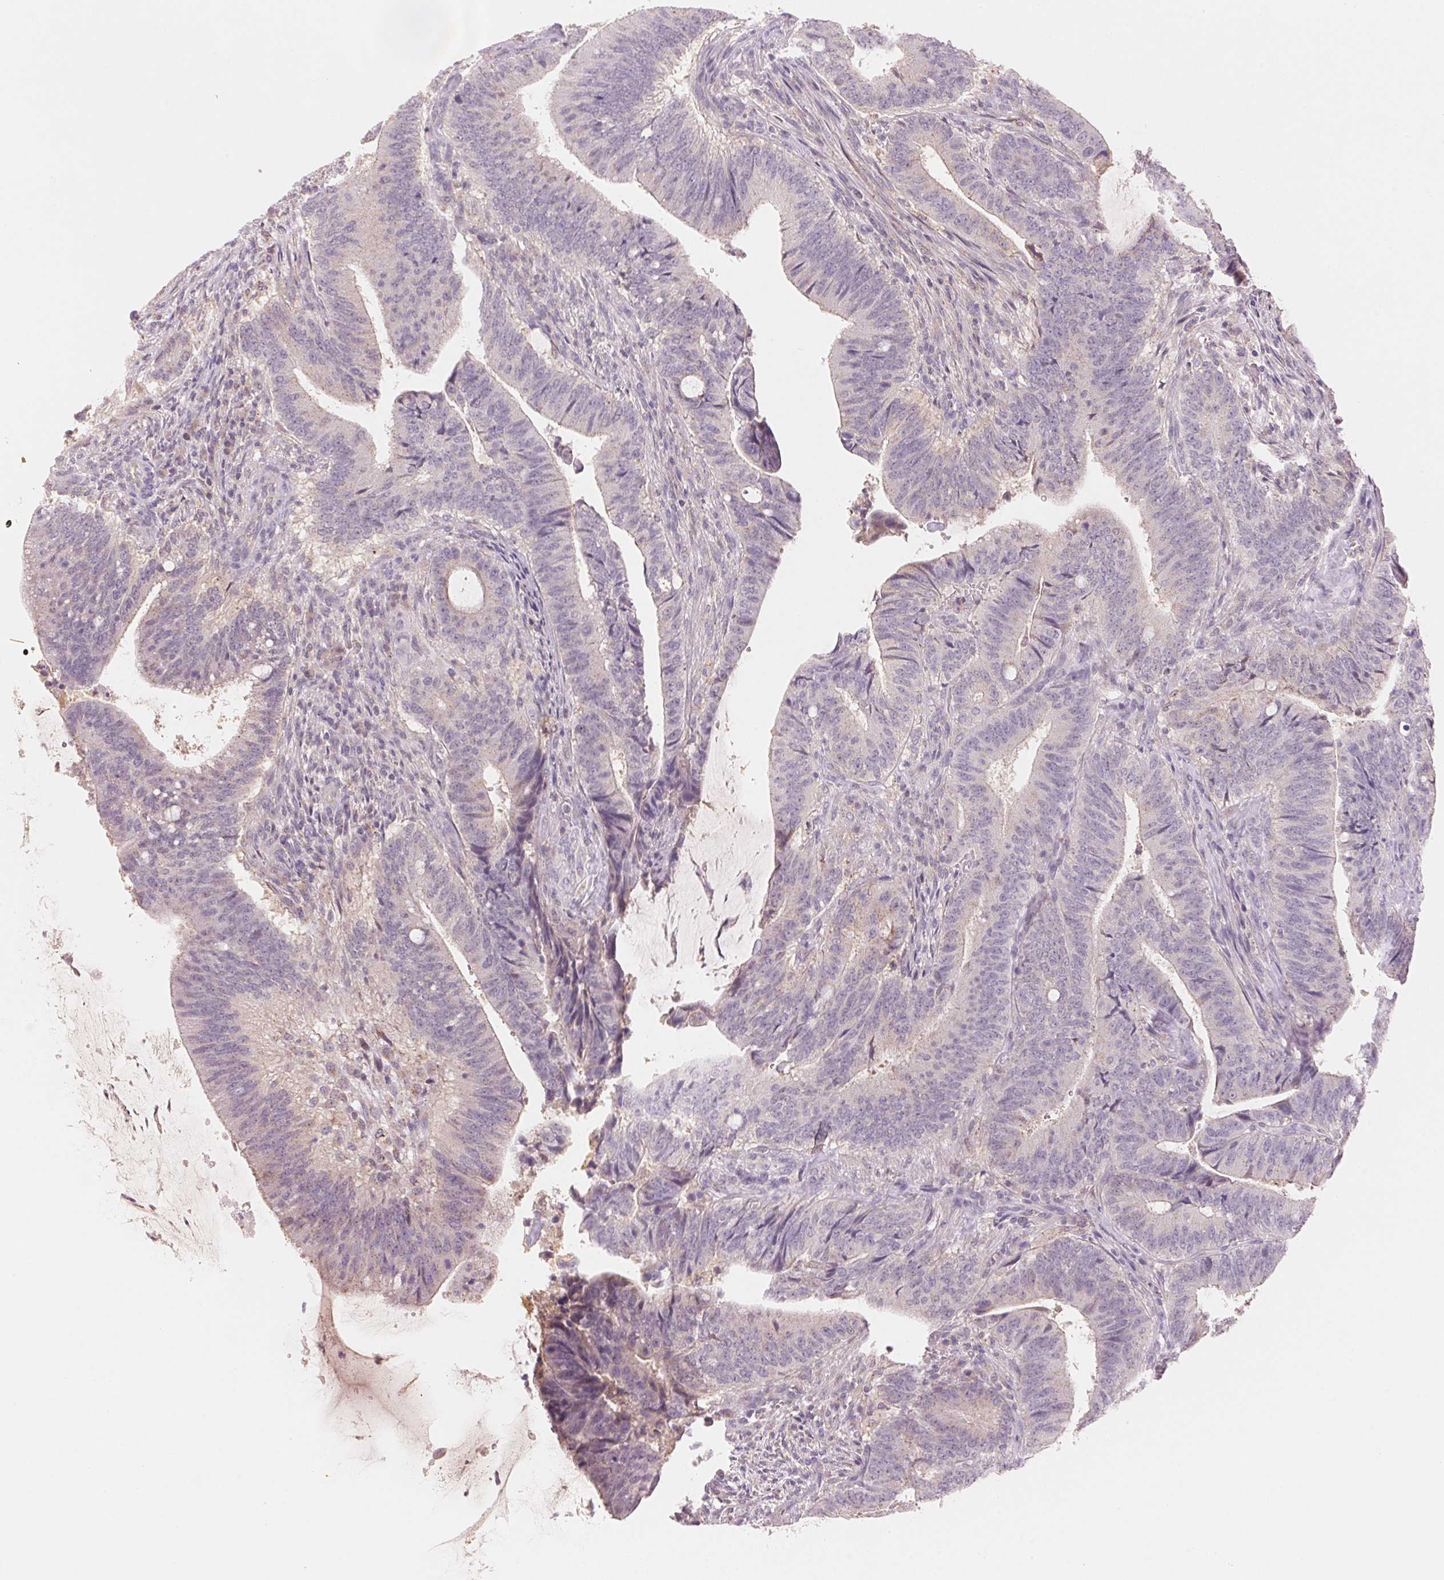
{"staining": {"intensity": "negative", "quantity": "none", "location": "none"}, "tissue": "colorectal cancer", "cell_type": "Tumor cells", "image_type": "cancer", "snomed": [{"axis": "morphology", "description": "Adenocarcinoma, NOS"}, {"axis": "topography", "description": "Colon"}], "caption": "DAB immunohistochemical staining of colorectal cancer (adenocarcinoma) exhibits no significant positivity in tumor cells.", "gene": "HOXB13", "patient": {"sex": "female", "age": 43}}